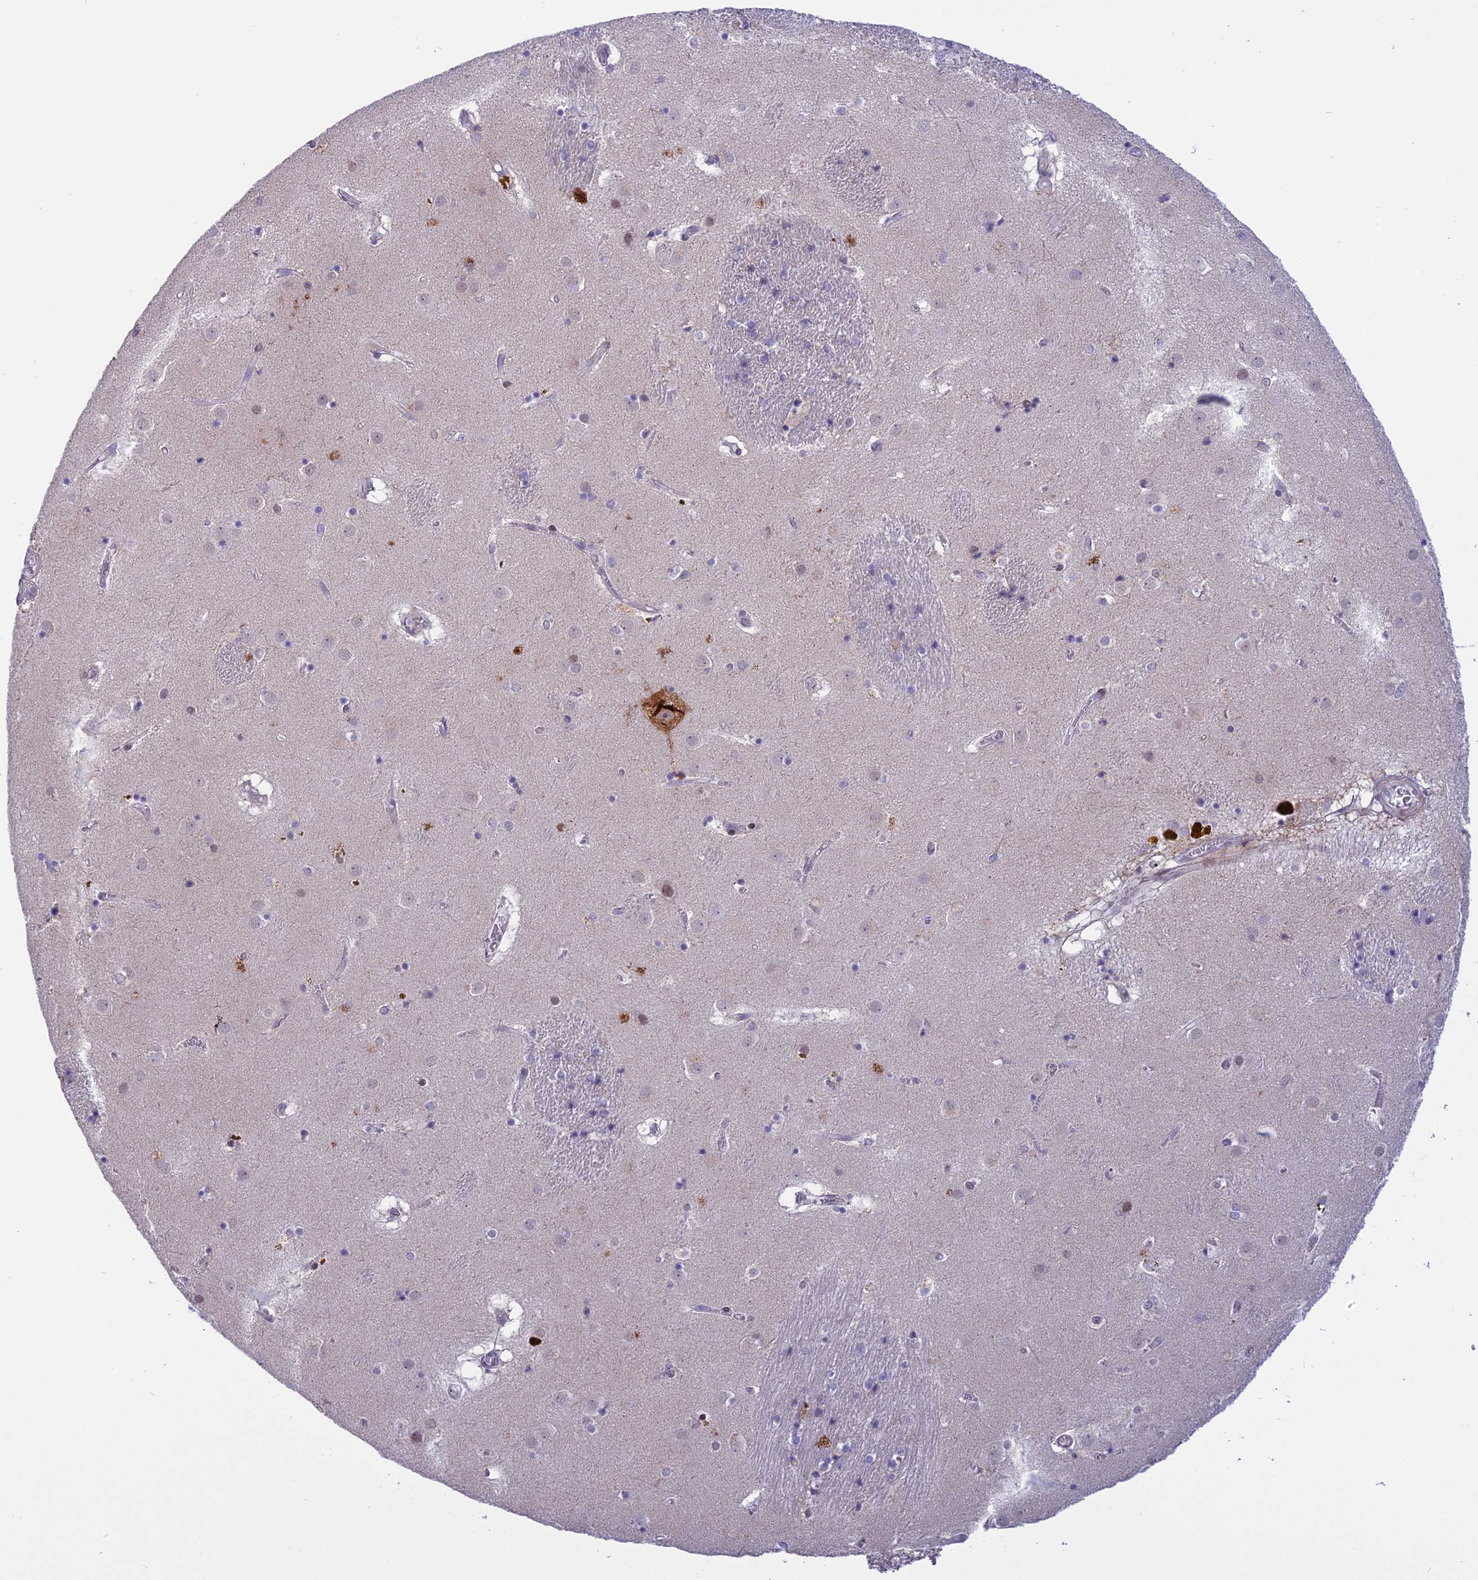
{"staining": {"intensity": "negative", "quantity": "none", "location": "none"}, "tissue": "caudate", "cell_type": "Glial cells", "image_type": "normal", "snomed": [{"axis": "morphology", "description": "Normal tissue, NOS"}, {"axis": "topography", "description": "Lateral ventricle wall"}], "caption": "The image exhibits no staining of glial cells in unremarkable caudate. Brightfield microscopy of immunohistochemistry stained with DAB (brown) and hematoxylin (blue), captured at high magnification.", "gene": "CORO2A", "patient": {"sex": "male", "age": 70}}